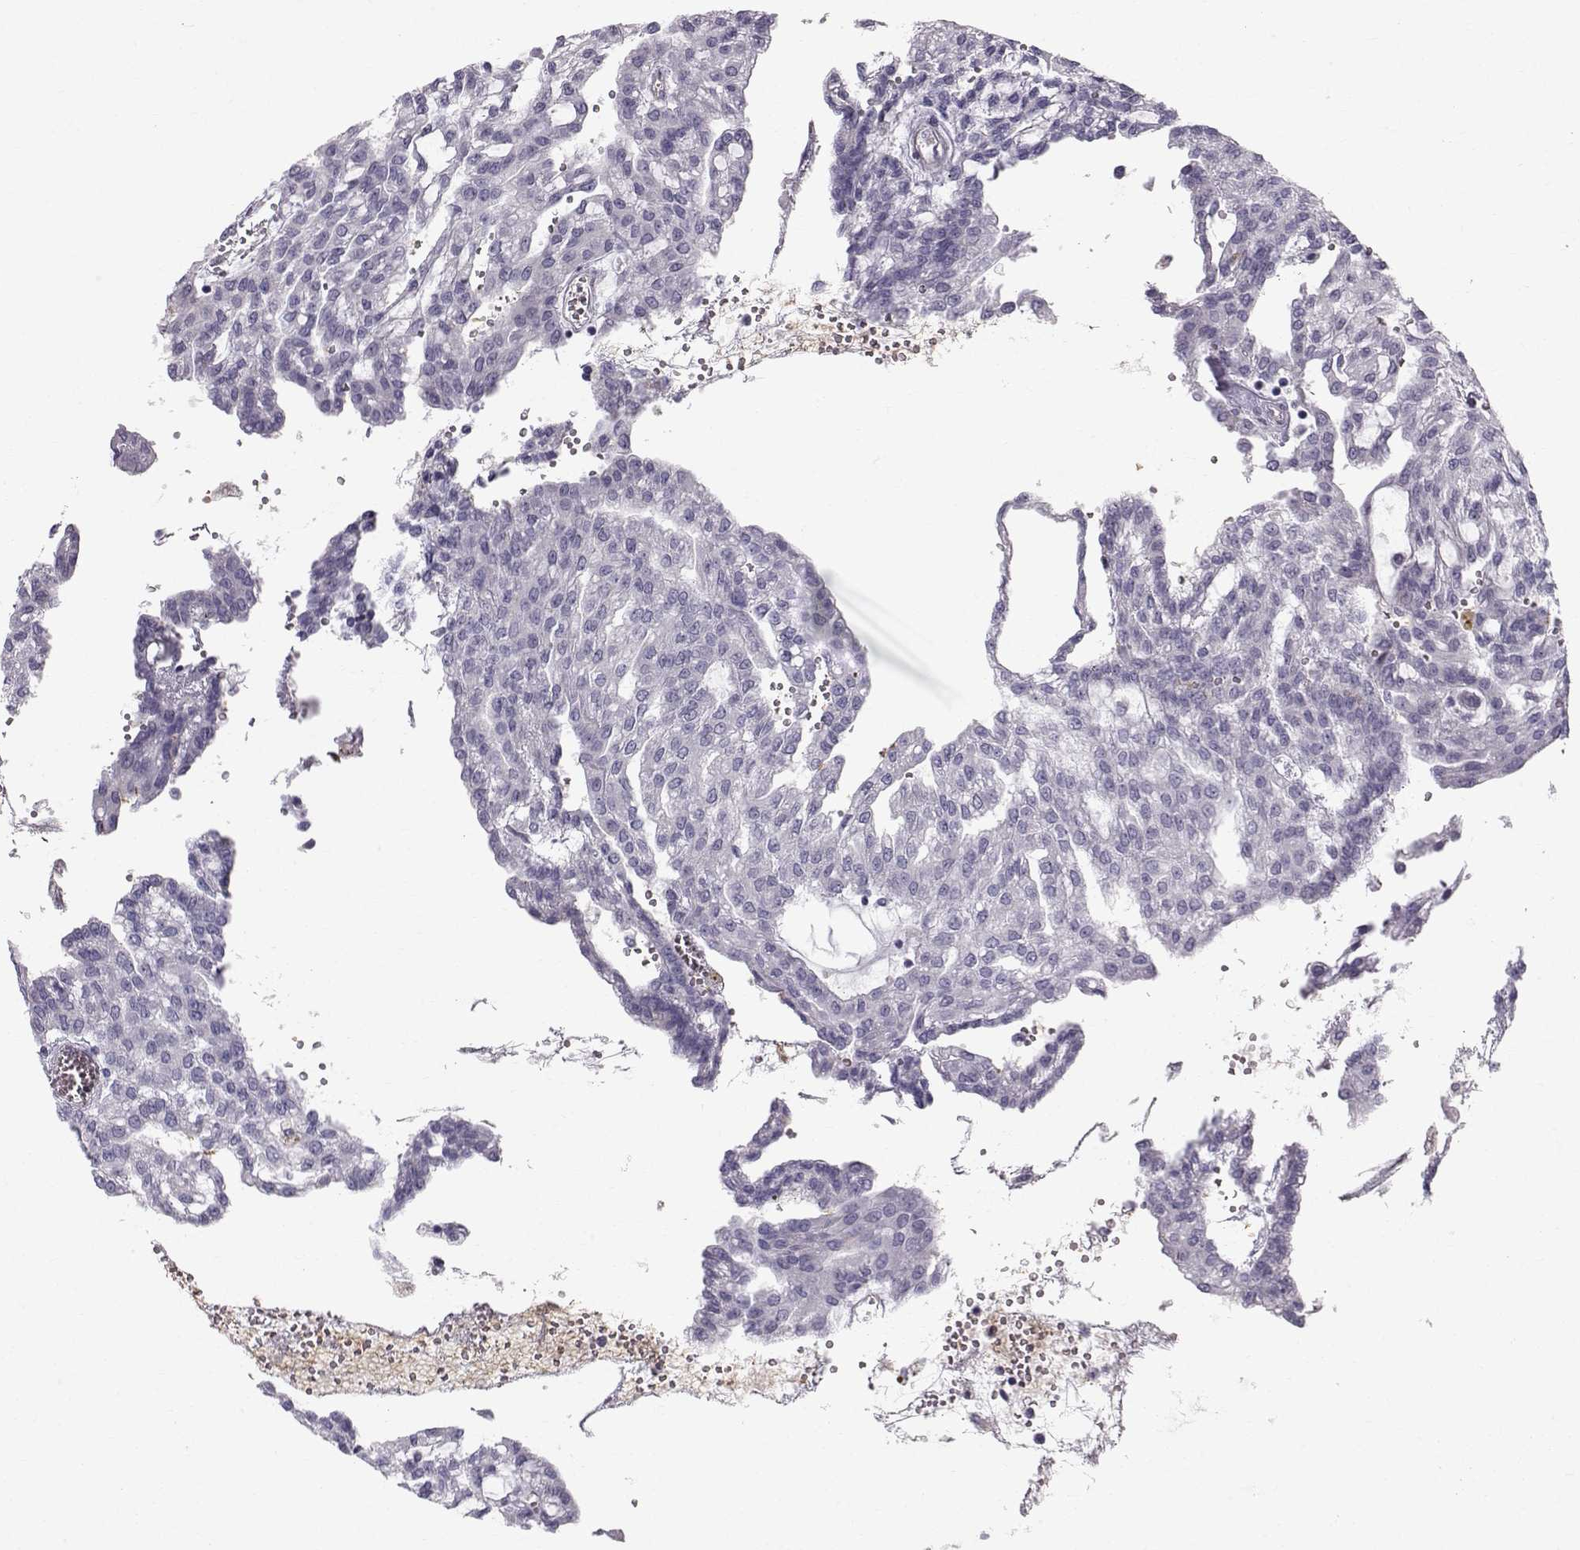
{"staining": {"intensity": "negative", "quantity": "none", "location": "none"}, "tissue": "renal cancer", "cell_type": "Tumor cells", "image_type": "cancer", "snomed": [{"axis": "morphology", "description": "Adenocarcinoma, NOS"}, {"axis": "topography", "description": "Kidney"}], "caption": "A photomicrograph of human renal cancer is negative for staining in tumor cells.", "gene": "QPCT", "patient": {"sex": "male", "age": 63}}